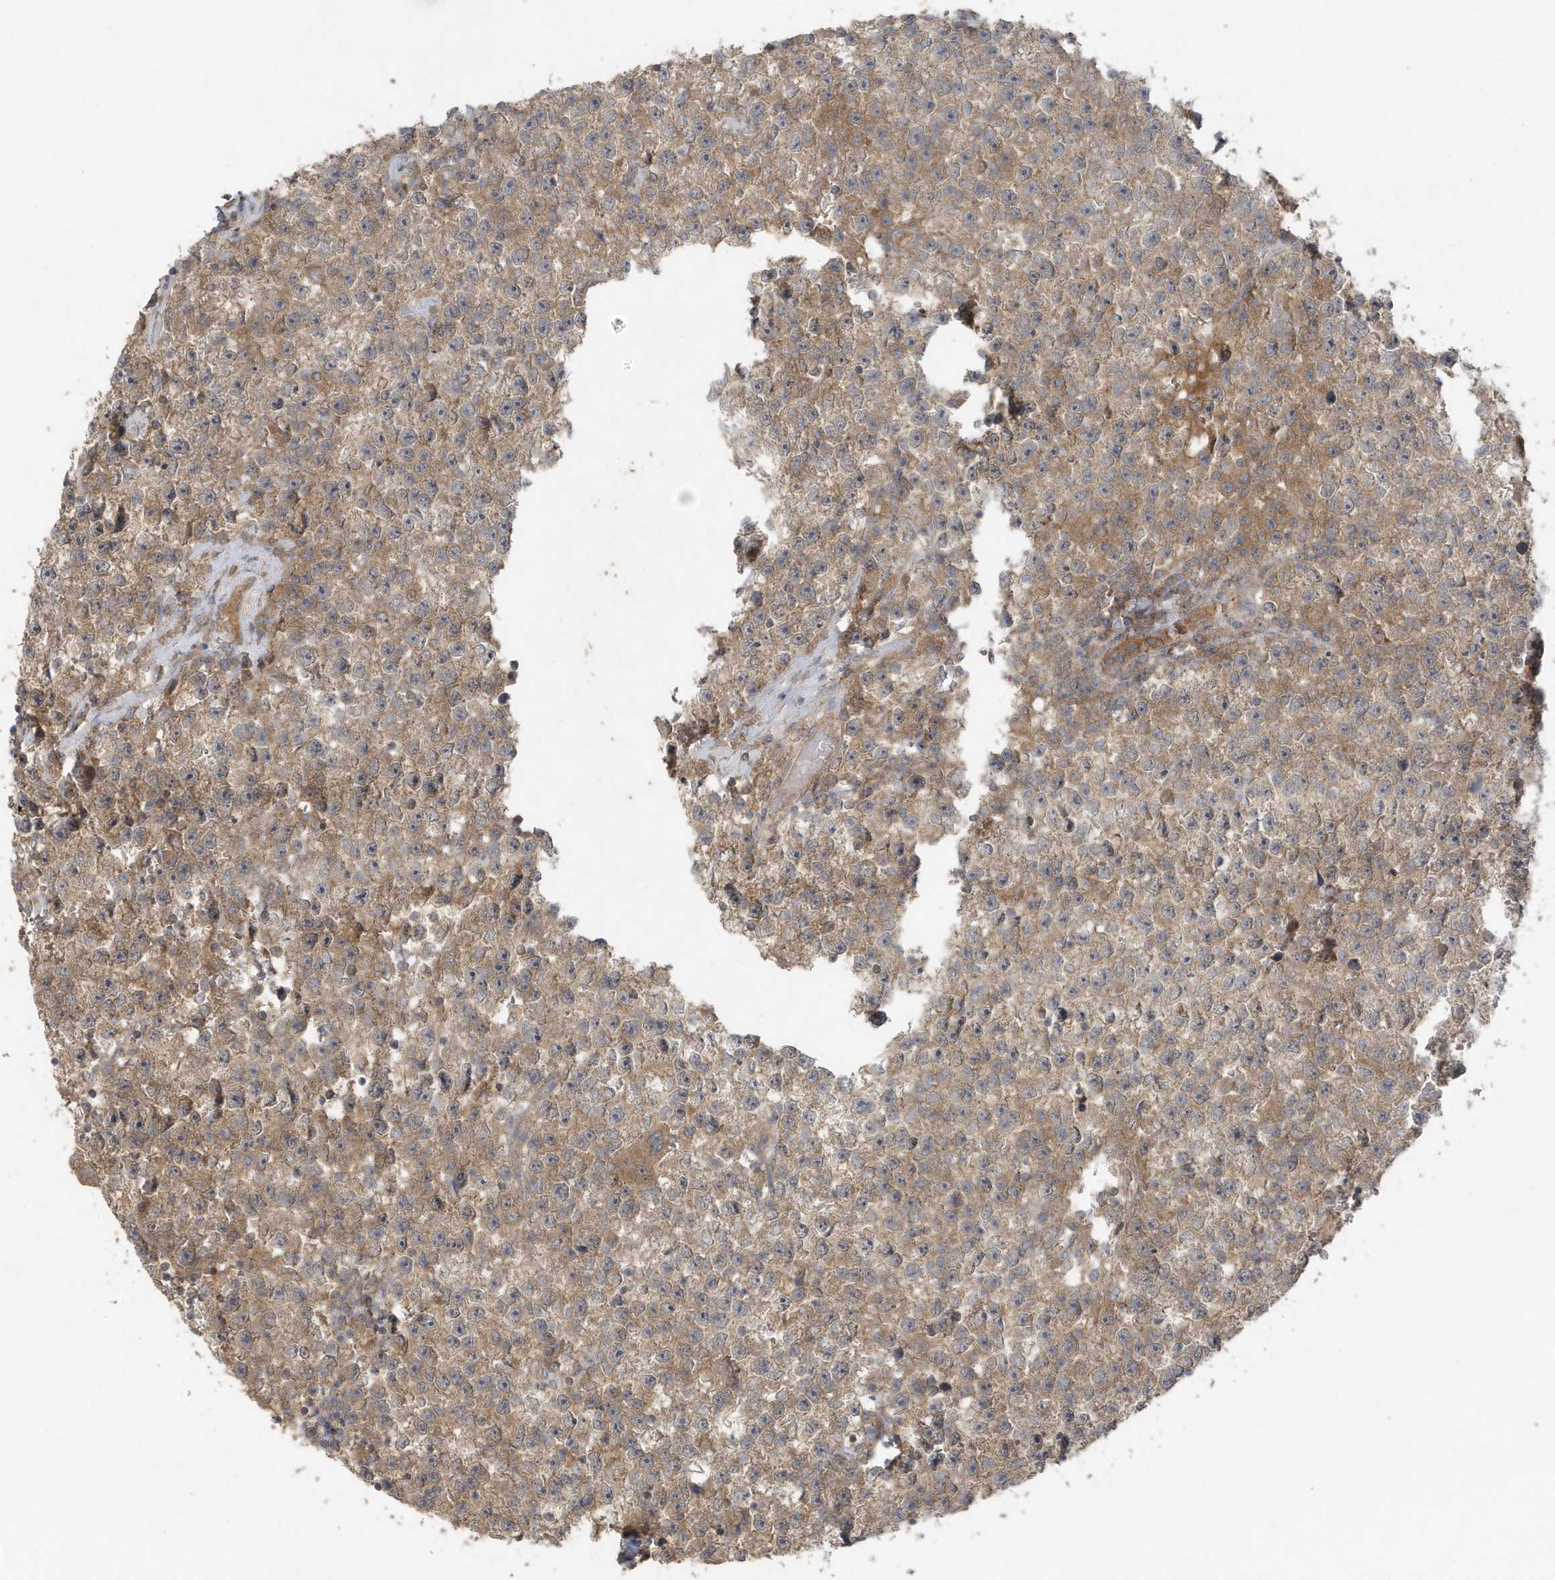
{"staining": {"intensity": "moderate", "quantity": "<25%", "location": "cytoplasmic/membranous"}, "tissue": "testis cancer", "cell_type": "Tumor cells", "image_type": "cancer", "snomed": [{"axis": "morphology", "description": "Seminoma, NOS"}, {"axis": "topography", "description": "Testis"}], "caption": "Immunohistochemical staining of human testis seminoma reveals low levels of moderate cytoplasmic/membranous protein staining in about <25% of tumor cells. (DAB IHC with brightfield microscopy, high magnification).", "gene": "C1RL", "patient": {"sex": "male", "age": 22}}